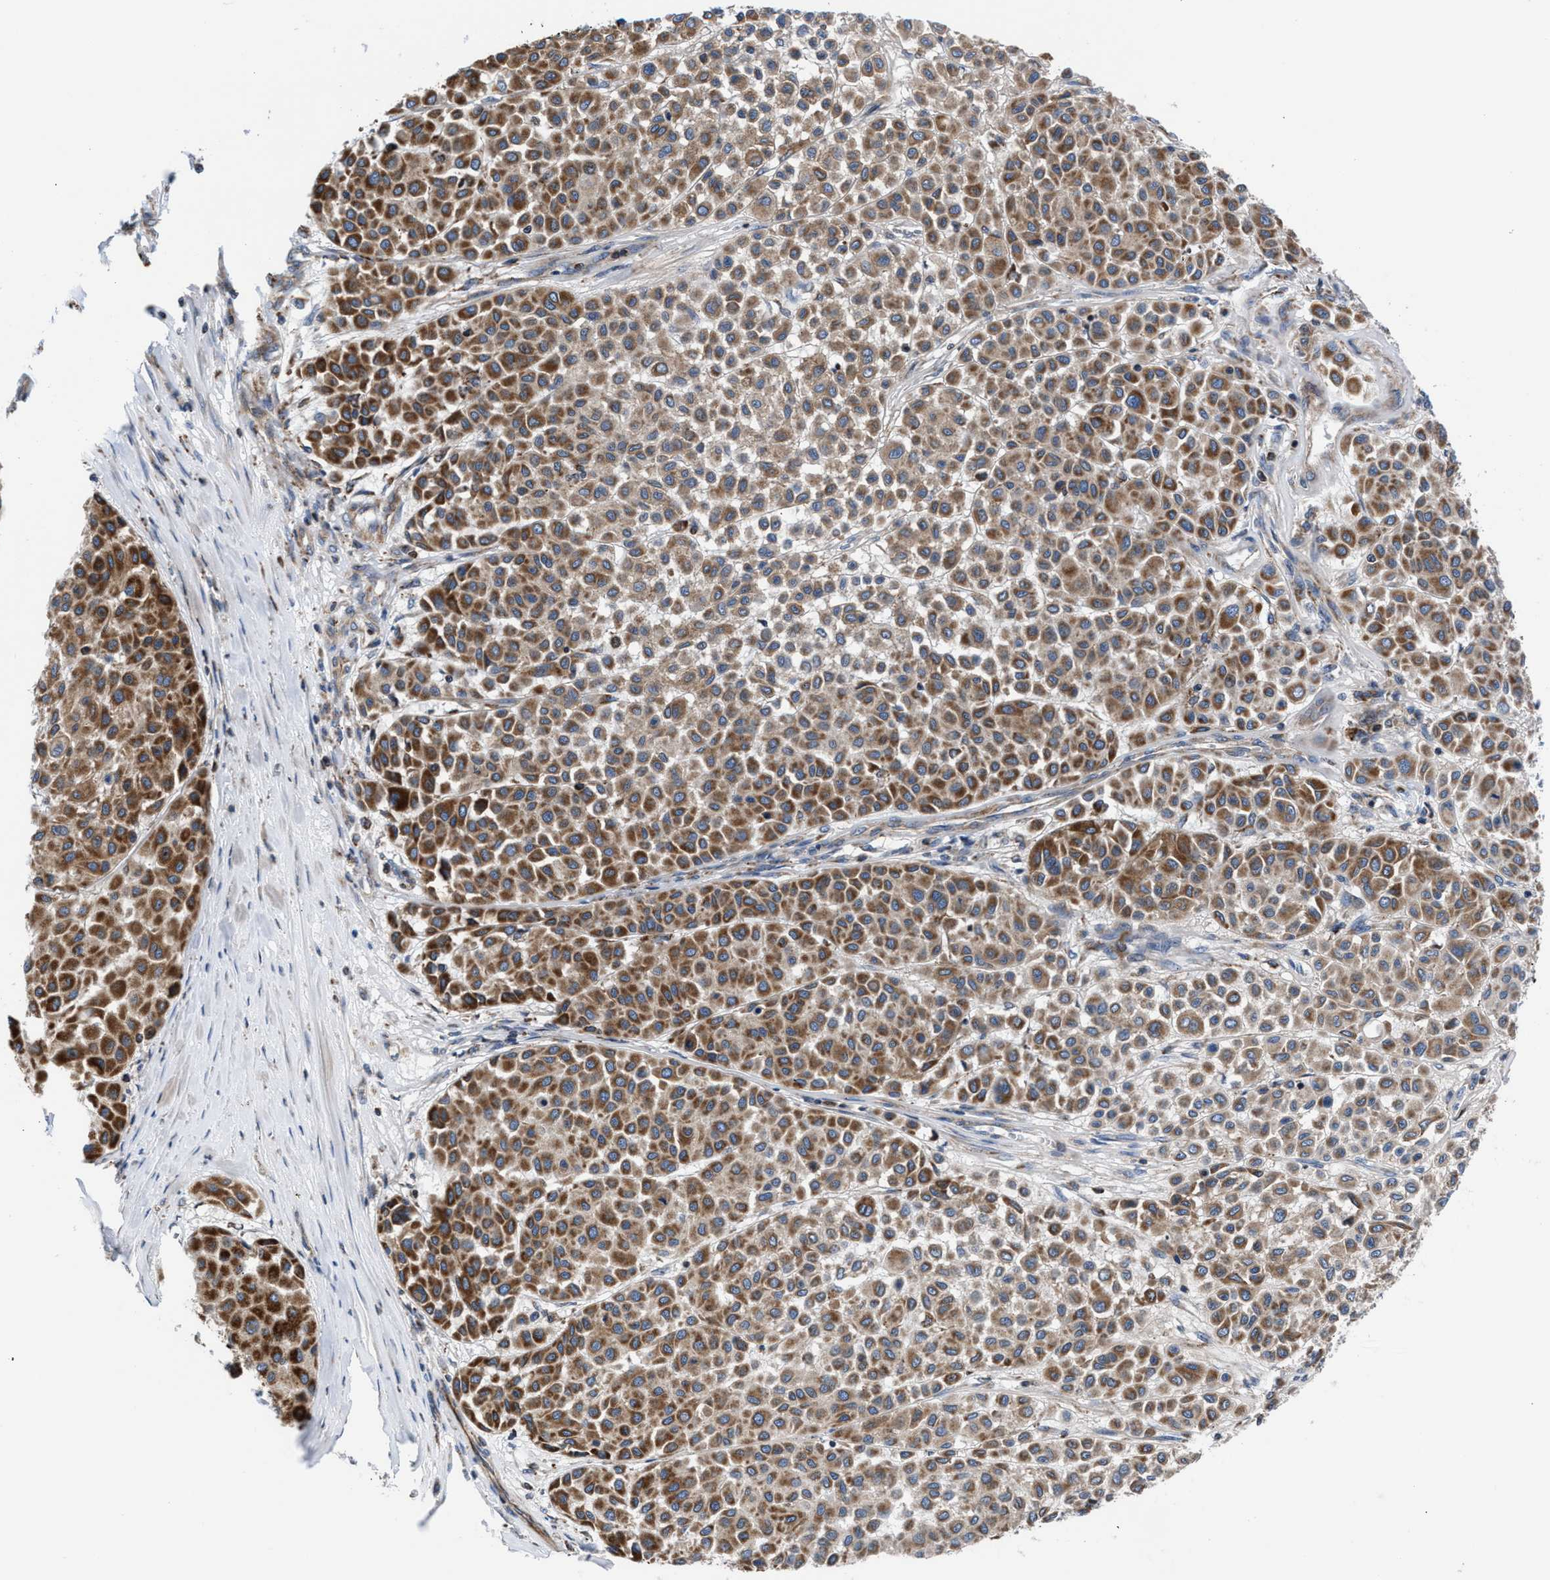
{"staining": {"intensity": "moderate", "quantity": ">75%", "location": "cytoplasmic/membranous"}, "tissue": "melanoma", "cell_type": "Tumor cells", "image_type": "cancer", "snomed": [{"axis": "morphology", "description": "Malignant melanoma, Metastatic site"}, {"axis": "topography", "description": "Soft tissue"}], "caption": "Tumor cells display medium levels of moderate cytoplasmic/membranous expression in about >75% of cells in human malignant melanoma (metastatic site).", "gene": "PRR15L", "patient": {"sex": "male", "age": 41}}